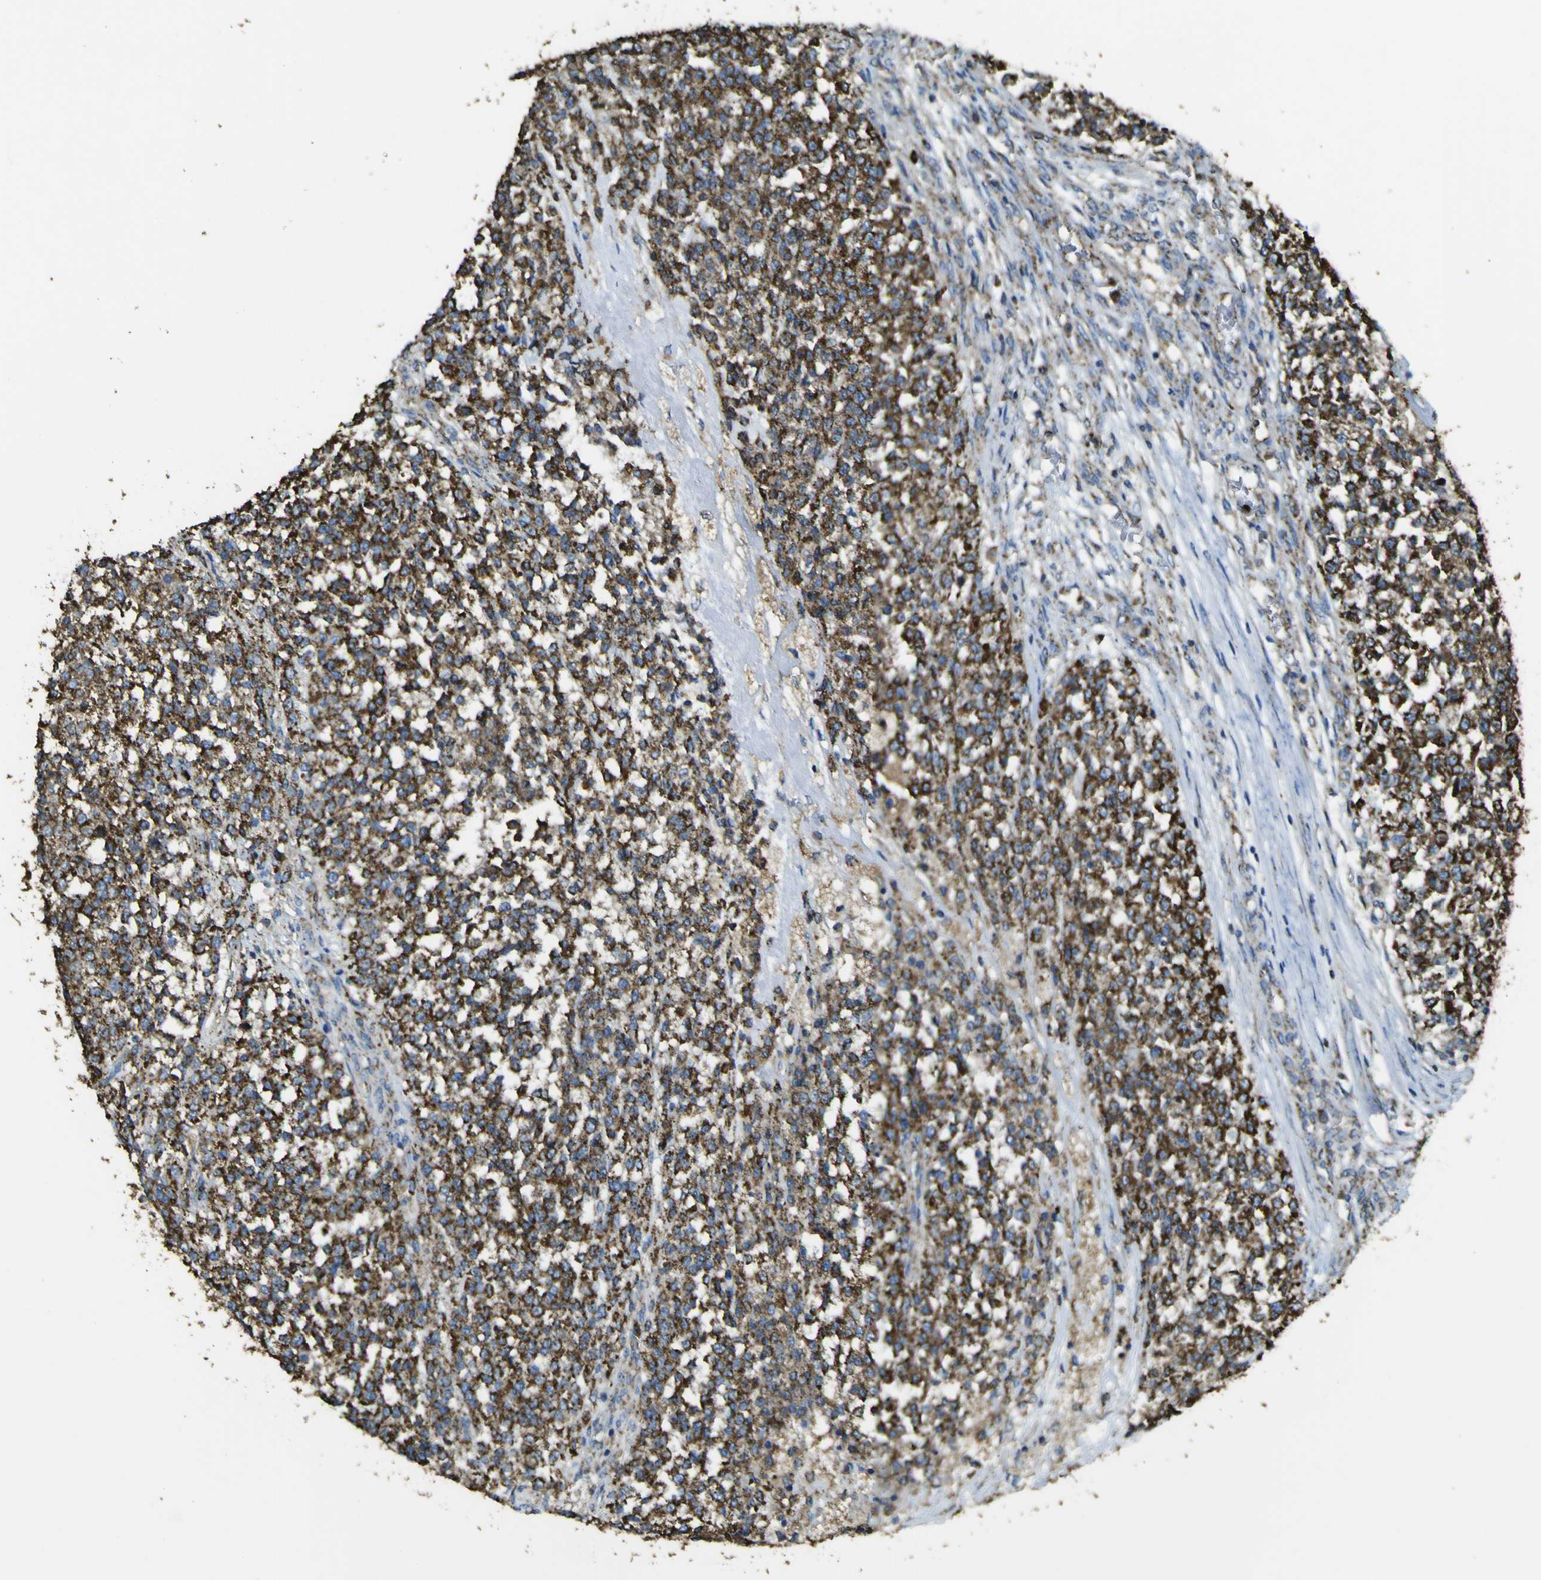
{"staining": {"intensity": "strong", "quantity": ">75%", "location": "cytoplasmic/membranous"}, "tissue": "testis cancer", "cell_type": "Tumor cells", "image_type": "cancer", "snomed": [{"axis": "morphology", "description": "Seminoma, NOS"}, {"axis": "topography", "description": "Testis"}], "caption": "Immunohistochemistry (IHC) histopathology image of human seminoma (testis) stained for a protein (brown), which reveals high levels of strong cytoplasmic/membranous positivity in about >75% of tumor cells.", "gene": "ACSL3", "patient": {"sex": "male", "age": 59}}